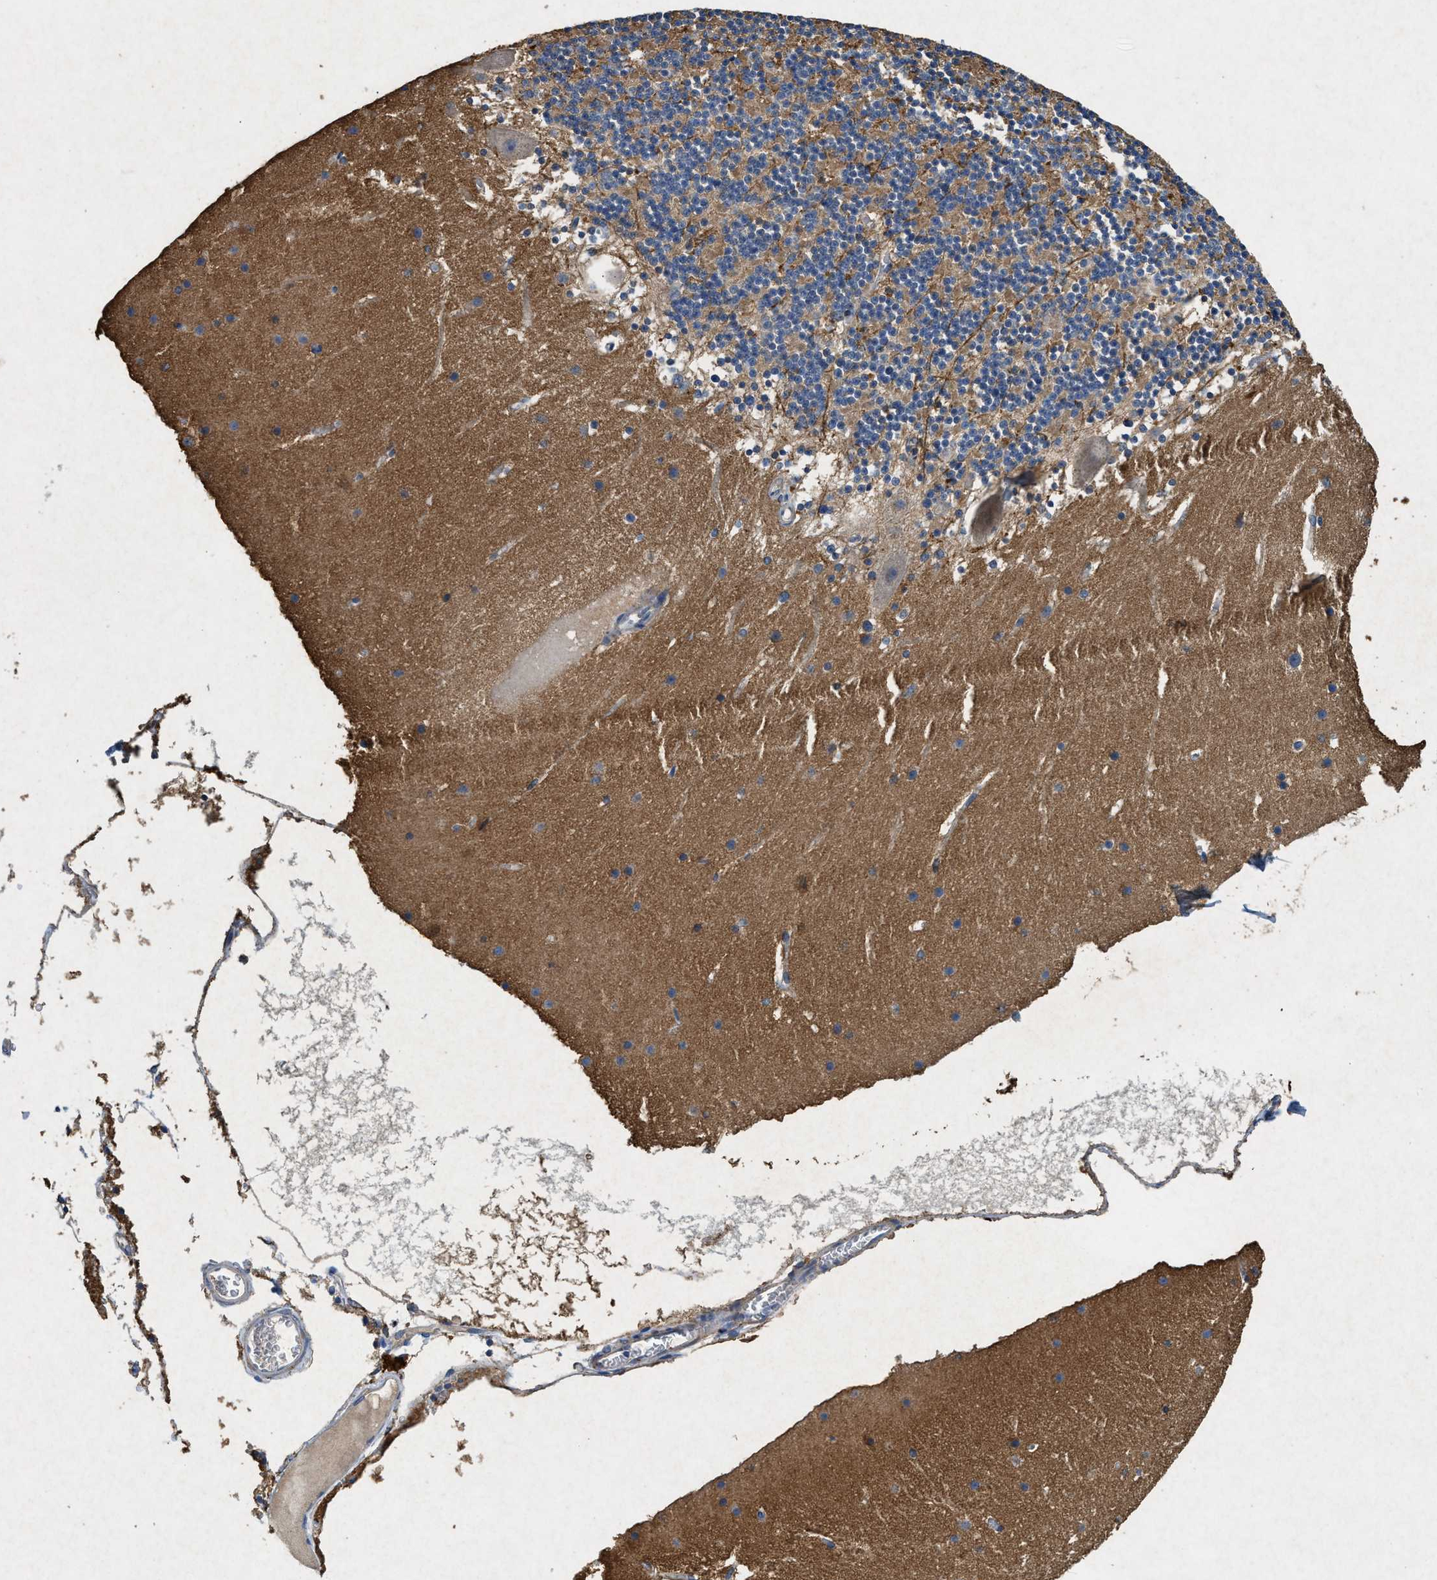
{"staining": {"intensity": "moderate", "quantity": ">75%", "location": "cytoplasmic/membranous"}, "tissue": "cerebellum", "cell_type": "Cells in granular layer", "image_type": "normal", "snomed": [{"axis": "morphology", "description": "Normal tissue, NOS"}, {"axis": "topography", "description": "Cerebellum"}], "caption": "Immunohistochemical staining of unremarkable cerebellum shows moderate cytoplasmic/membranous protein positivity in about >75% of cells in granular layer. (Stains: DAB (3,3'-diaminobenzidine) in brown, nuclei in blue, Microscopy: brightfield microscopy at high magnification).", "gene": "CDK15", "patient": {"sex": "male", "age": 45}}